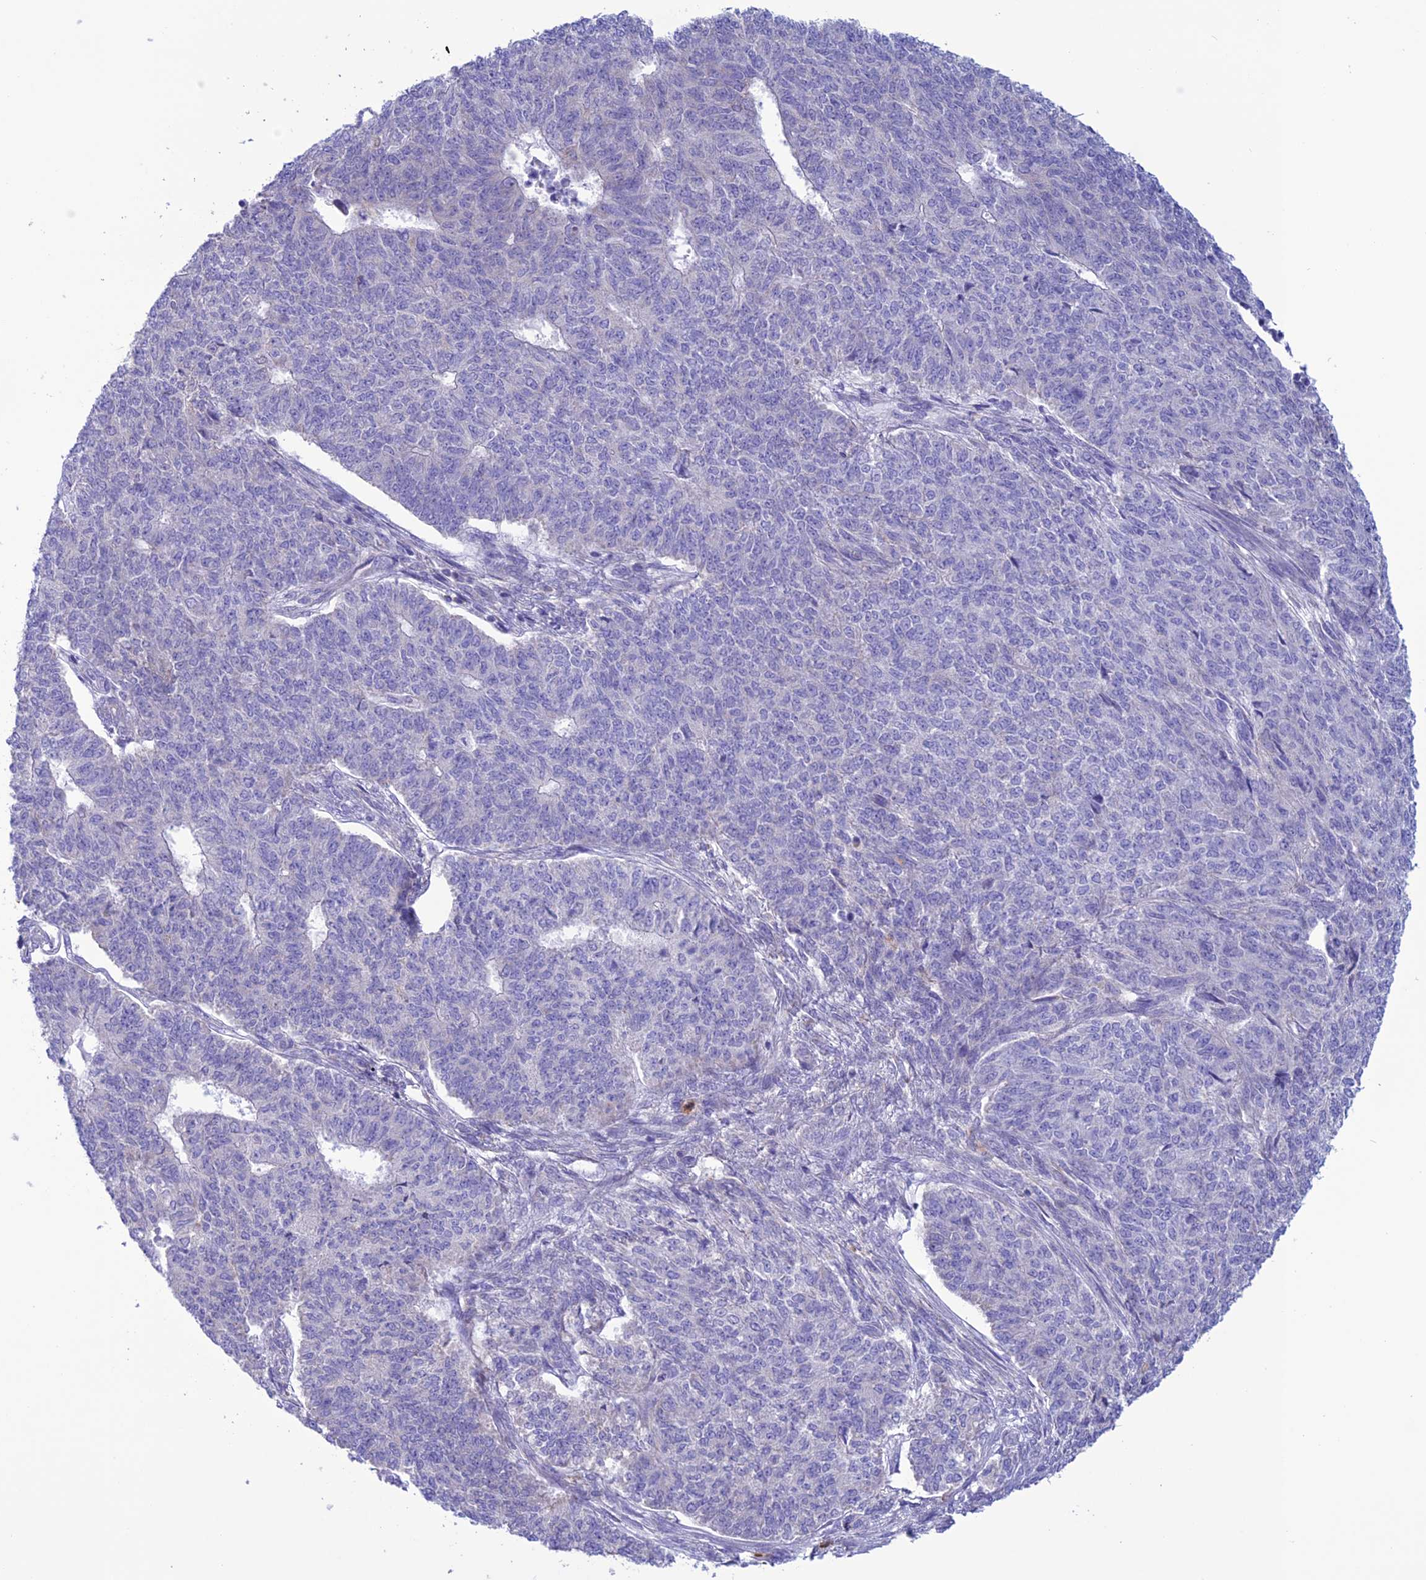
{"staining": {"intensity": "negative", "quantity": "none", "location": "none"}, "tissue": "endometrial cancer", "cell_type": "Tumor cells", "image_type": "cancer", "snomed": [{"axis": "morphology", "description": "Adenocarcinoma, NOS"}, {"axis": "topography", "description": "Endometrium"}], "caption": "This photomicrograph is of adenocarcinoma (endometrial) stained with immunohistochemistry to label a protein in brown with the nuclei are counter-stained blue. There is no positivity in tumor cells.", "gene": "CLCN7", "patient": {"sex": "female", "age": 32}}